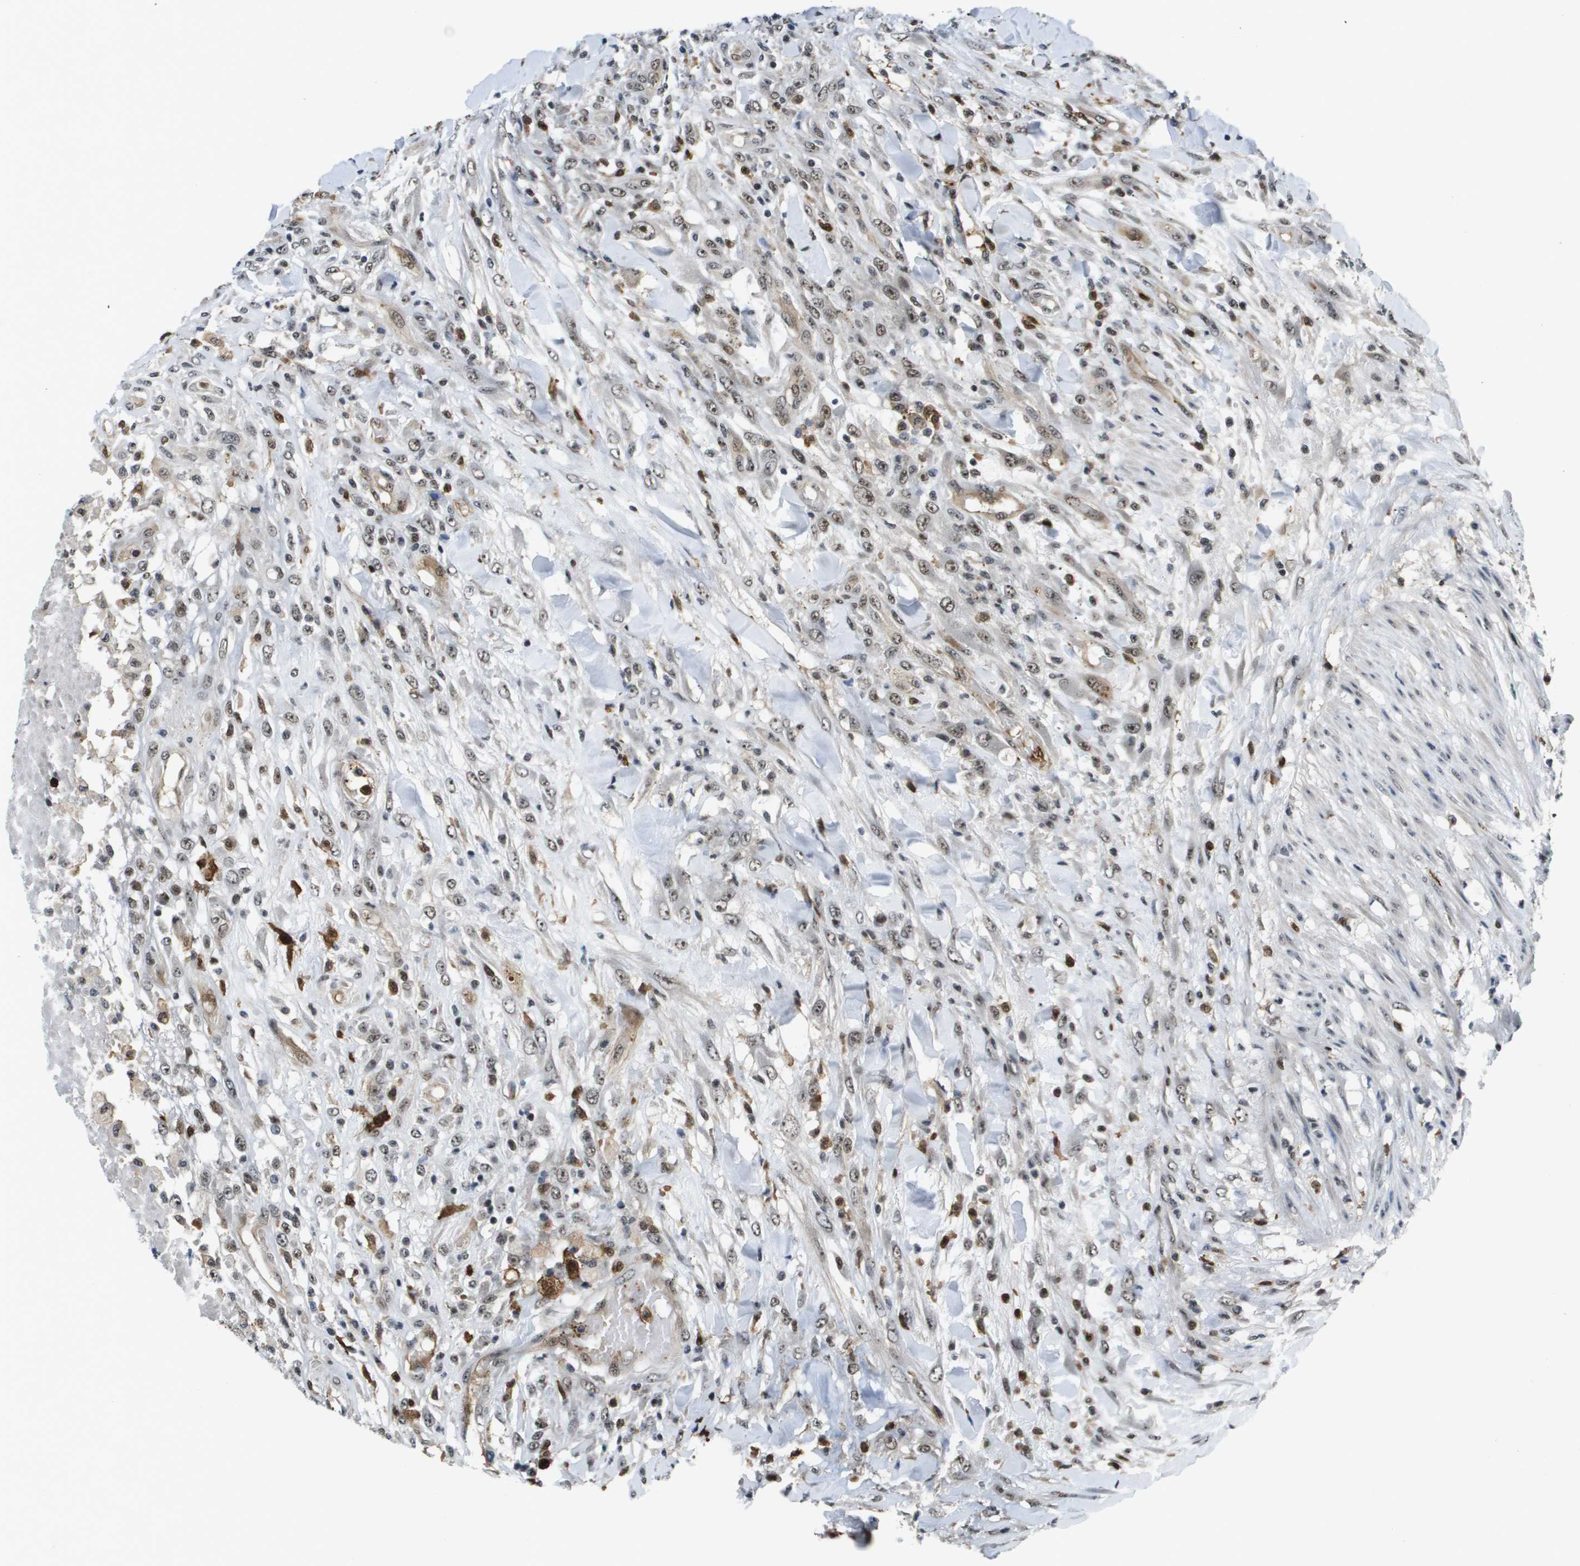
{"staining": {"intensity": "weak", "quantity": ">75%", "location": "nuclear"}, "tissue": "testis cancer", "cell_type": "Tumor cells", "image_type": "cancer", "snomed": [{"axis": "morphology", "description": "Seminoma, NOS"}, {"axis": "topography", "description": "Testis"}], "caption": "There is low levels of weak nuclear positivity in tumor cells of testis cancer, as demonstrated by immunohistochemical staining (brown color).", "gene": "EP400", "patient": {"sex": "male", "age": 59}}